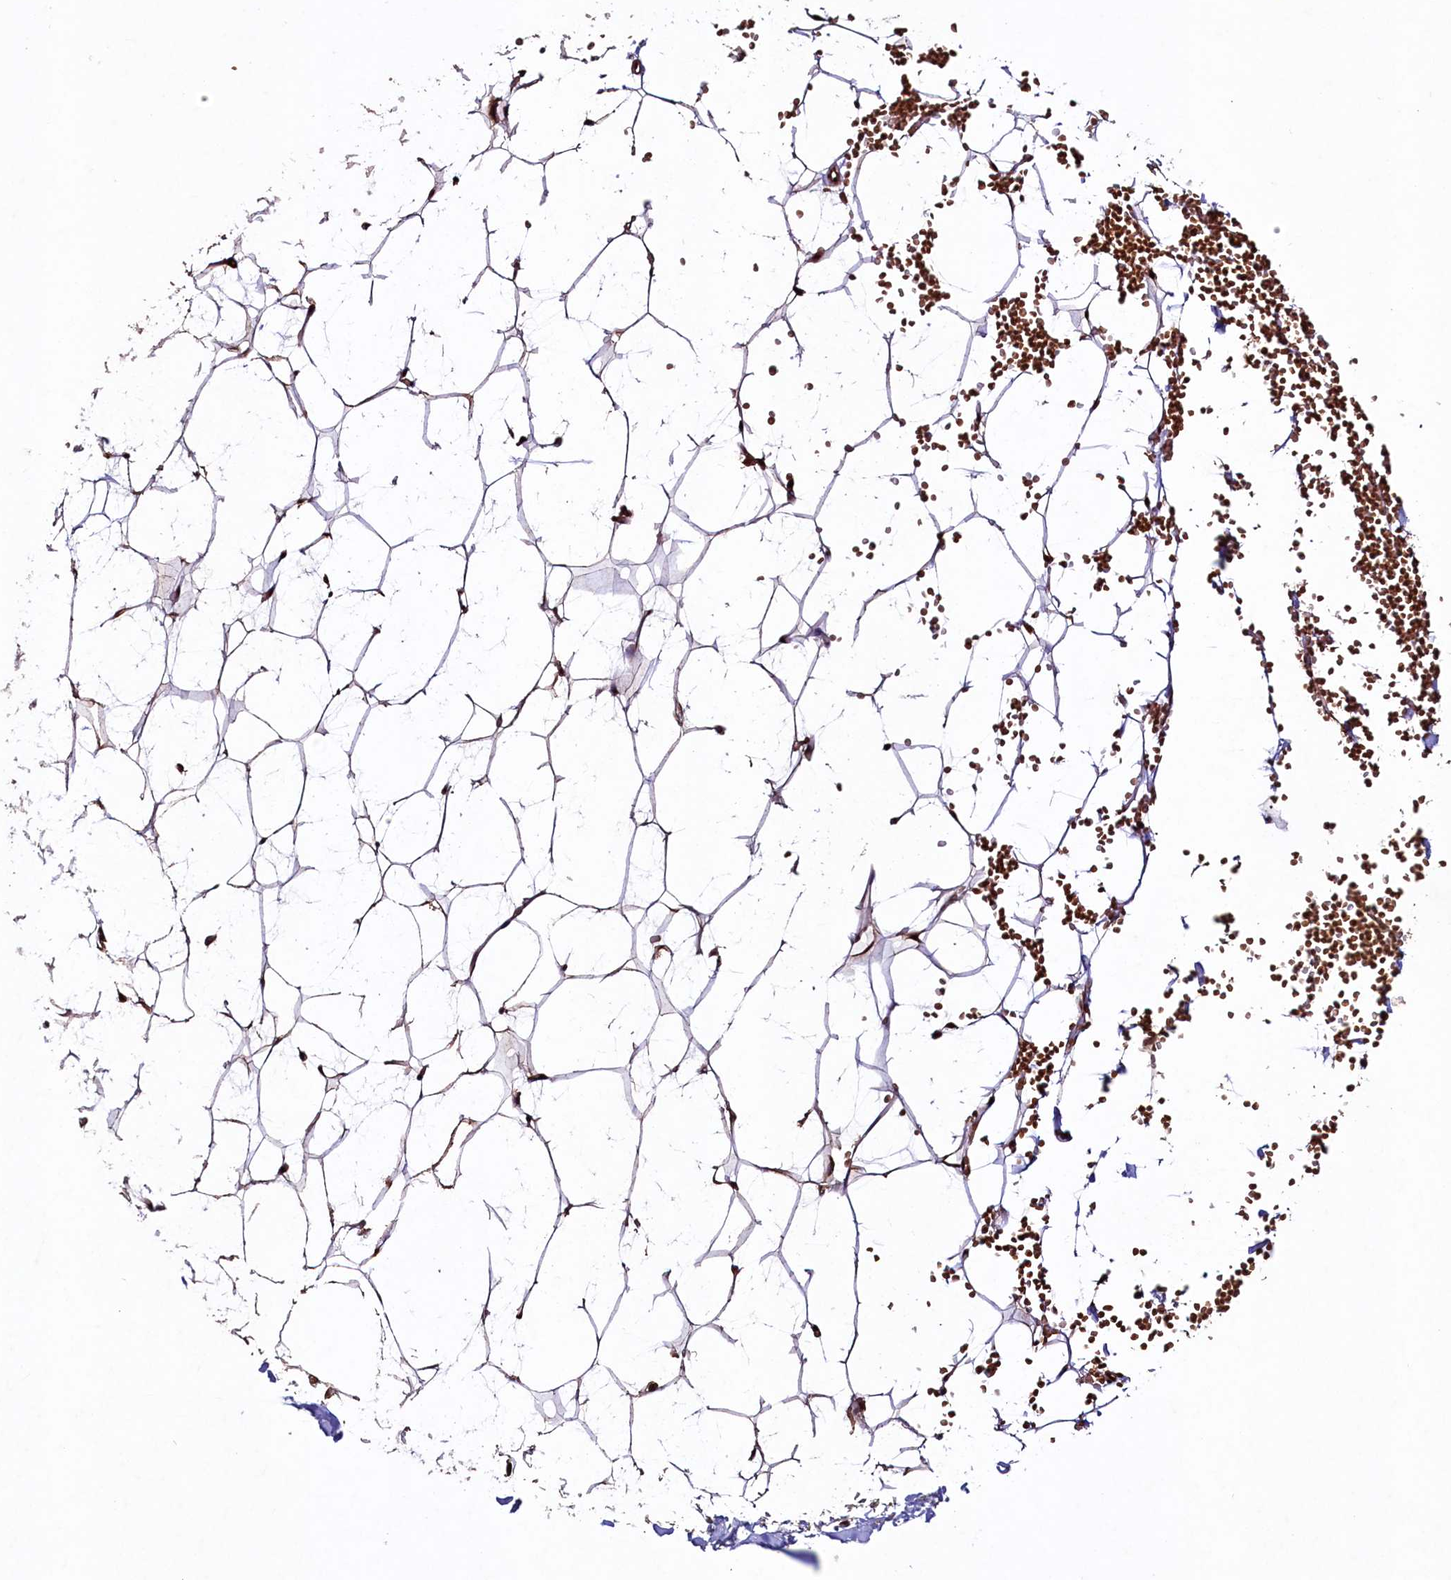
{"staining": {"intensity": "strong", "quantity": ">75%", "location": "nuclear"}, "tissue": "adipose tissue", "cell_type": "Adipocytes", "image_type": "normal", "snomed": [{"axis": "morphology", "description": "Normal tissue, NOS"}, {"axis": "topography", "description": "Breast"}], "caption": "The image exhibits staining of benign adipose tissue, revealing strong nuclear protein positivity (brown color) within adipocytes. (Stains: DAB (3,3'-diaminobenzidine) in brown, nuclei in blue, Microscopy: brightfield microscopy at high magnification).", "gene": "SFSWAP", "patient": {"sex": "female", "age": 23}}